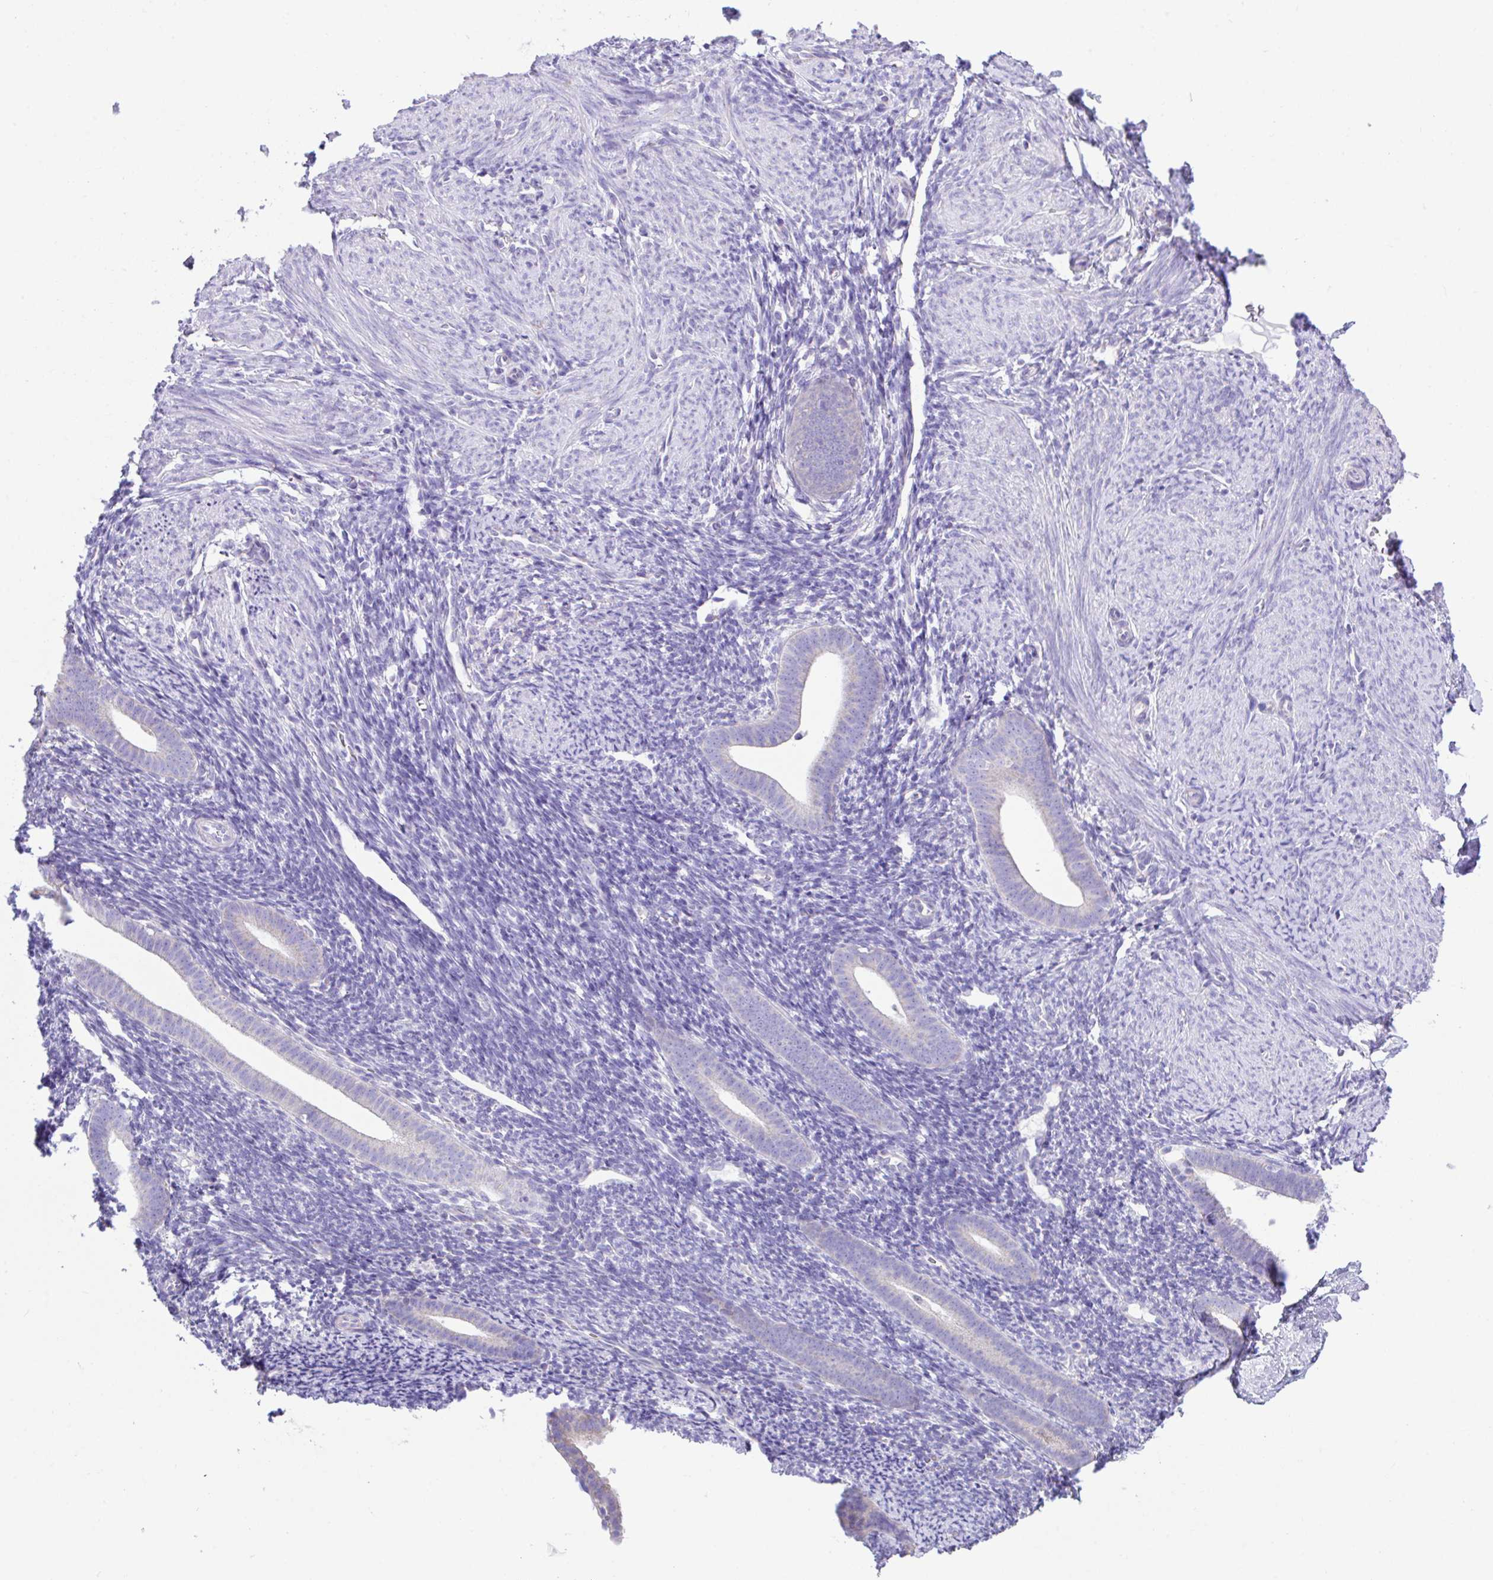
{"staining": {"intensity": "negative", "quantity": "none", "location": "none"}, "tissue": "endometrium", "cell_type": "Cells in endometrial stroma", "image_type": "normal", "snomed": [{"axis": "morphology", "description": "Normal tissue, NOS"}, {"axis": "topography", "description": "Endometrium"}], "caption": "Immunohistochemistry (IHC) of unremarkable human endometrium exhibits no expression in cells in endometrial stroma. (Brightfield microscopy of DAB (3,3'-diaminobenzidine) IHC at high magnification).", "gene": "NLRP8", "patient": {"sex": "female", "age": 39}}